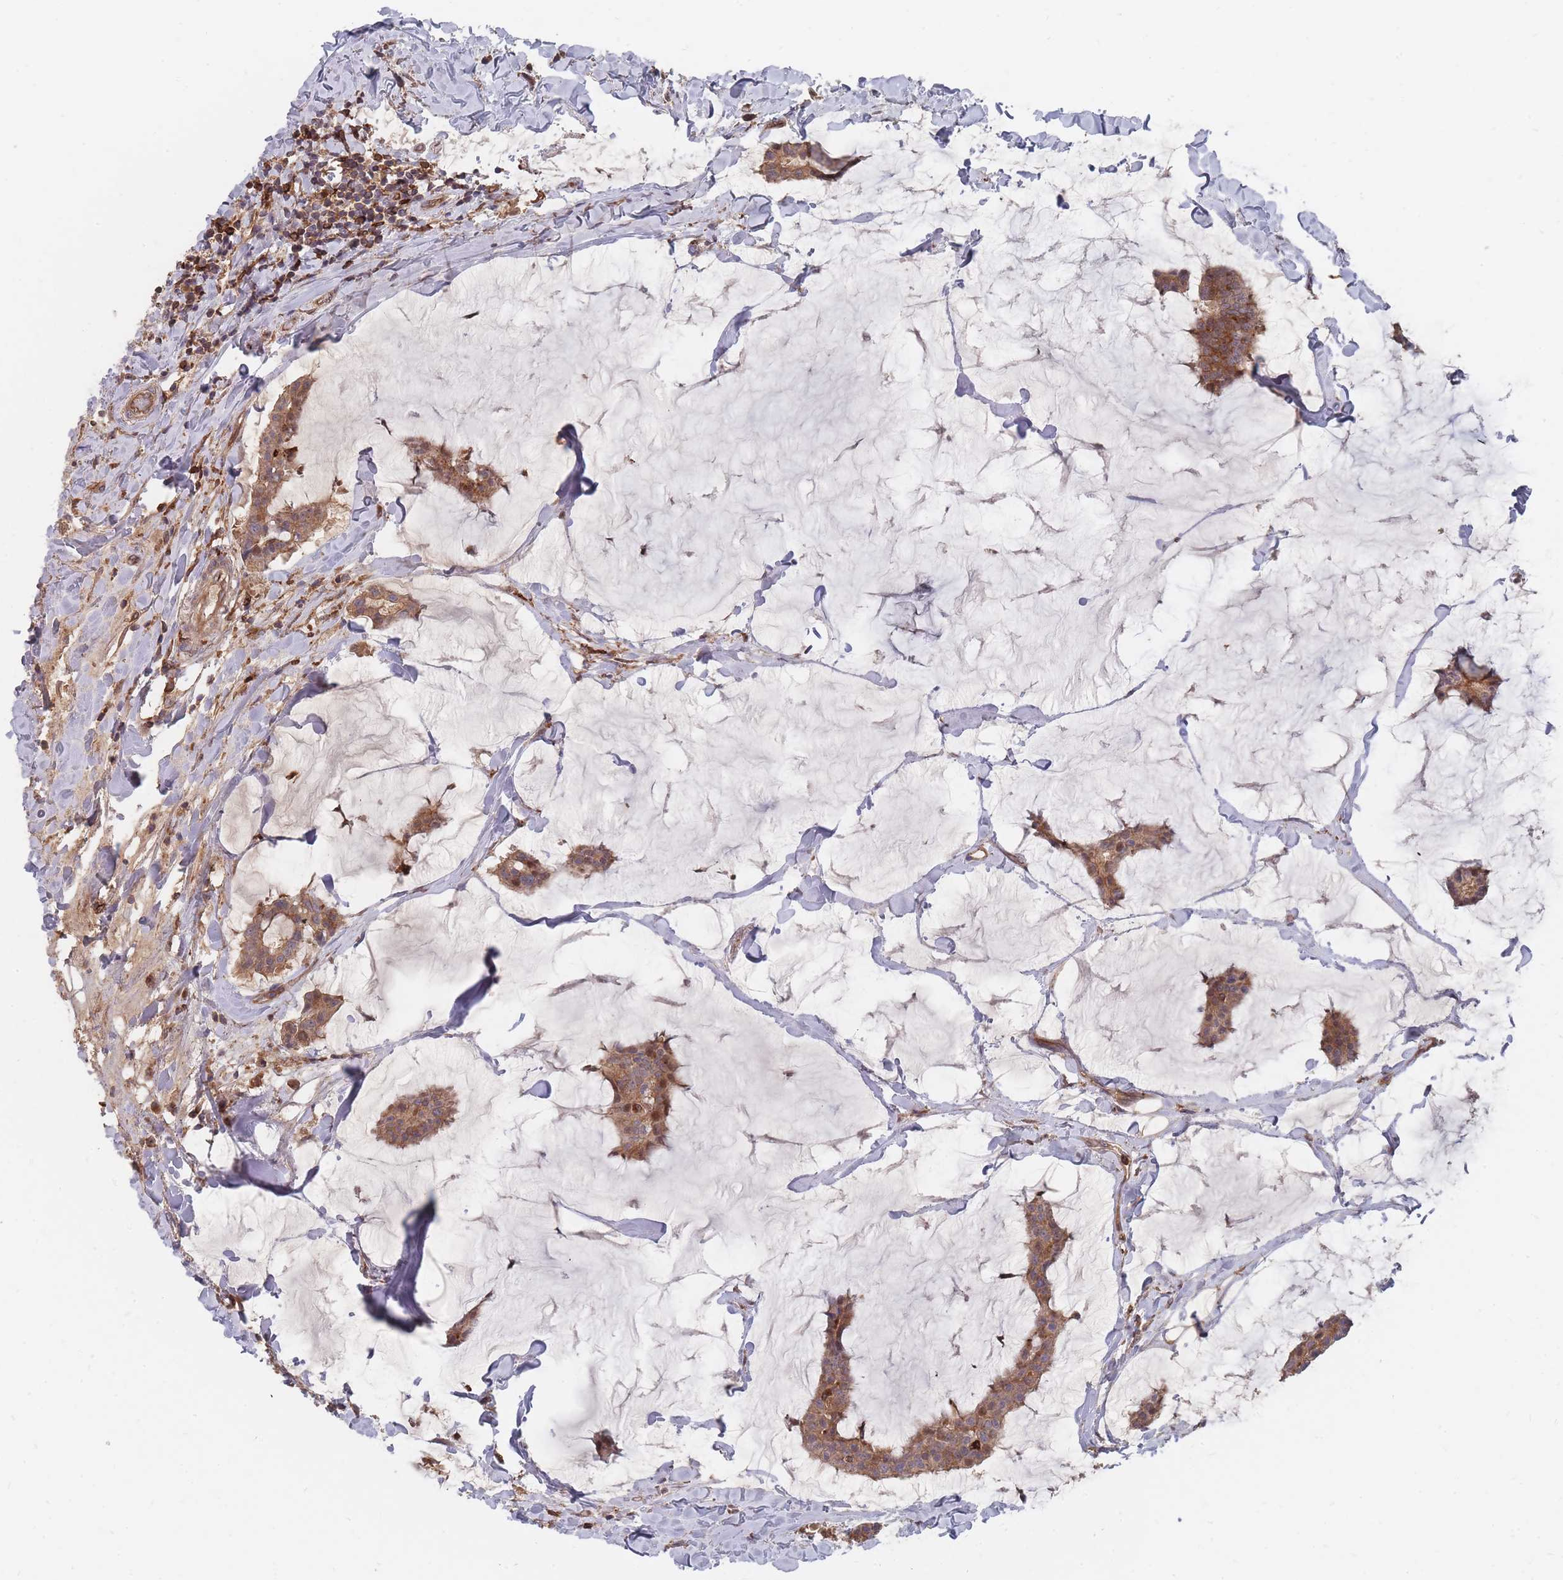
{"staining": {"intensity": "moderate", "quantity": ">75%", "location": "cytoplasmic/membranous"}, "tissue": "breast cancer", "cell_type": "Tumor cells", "image_type": "cancer", "snomed": [{"axis": "morphology", "description": "Duct carcinoma"}, {"axis": "topography", "description": "Breast"}], "caption": "Immunohistochemical staining of human breast cancer reveals moderate cytoplasmic/membranous protein positivity in about >75% of tumor cells.", "gene": "THSD7B", "patient": {"sex": "female", "age": 93}}